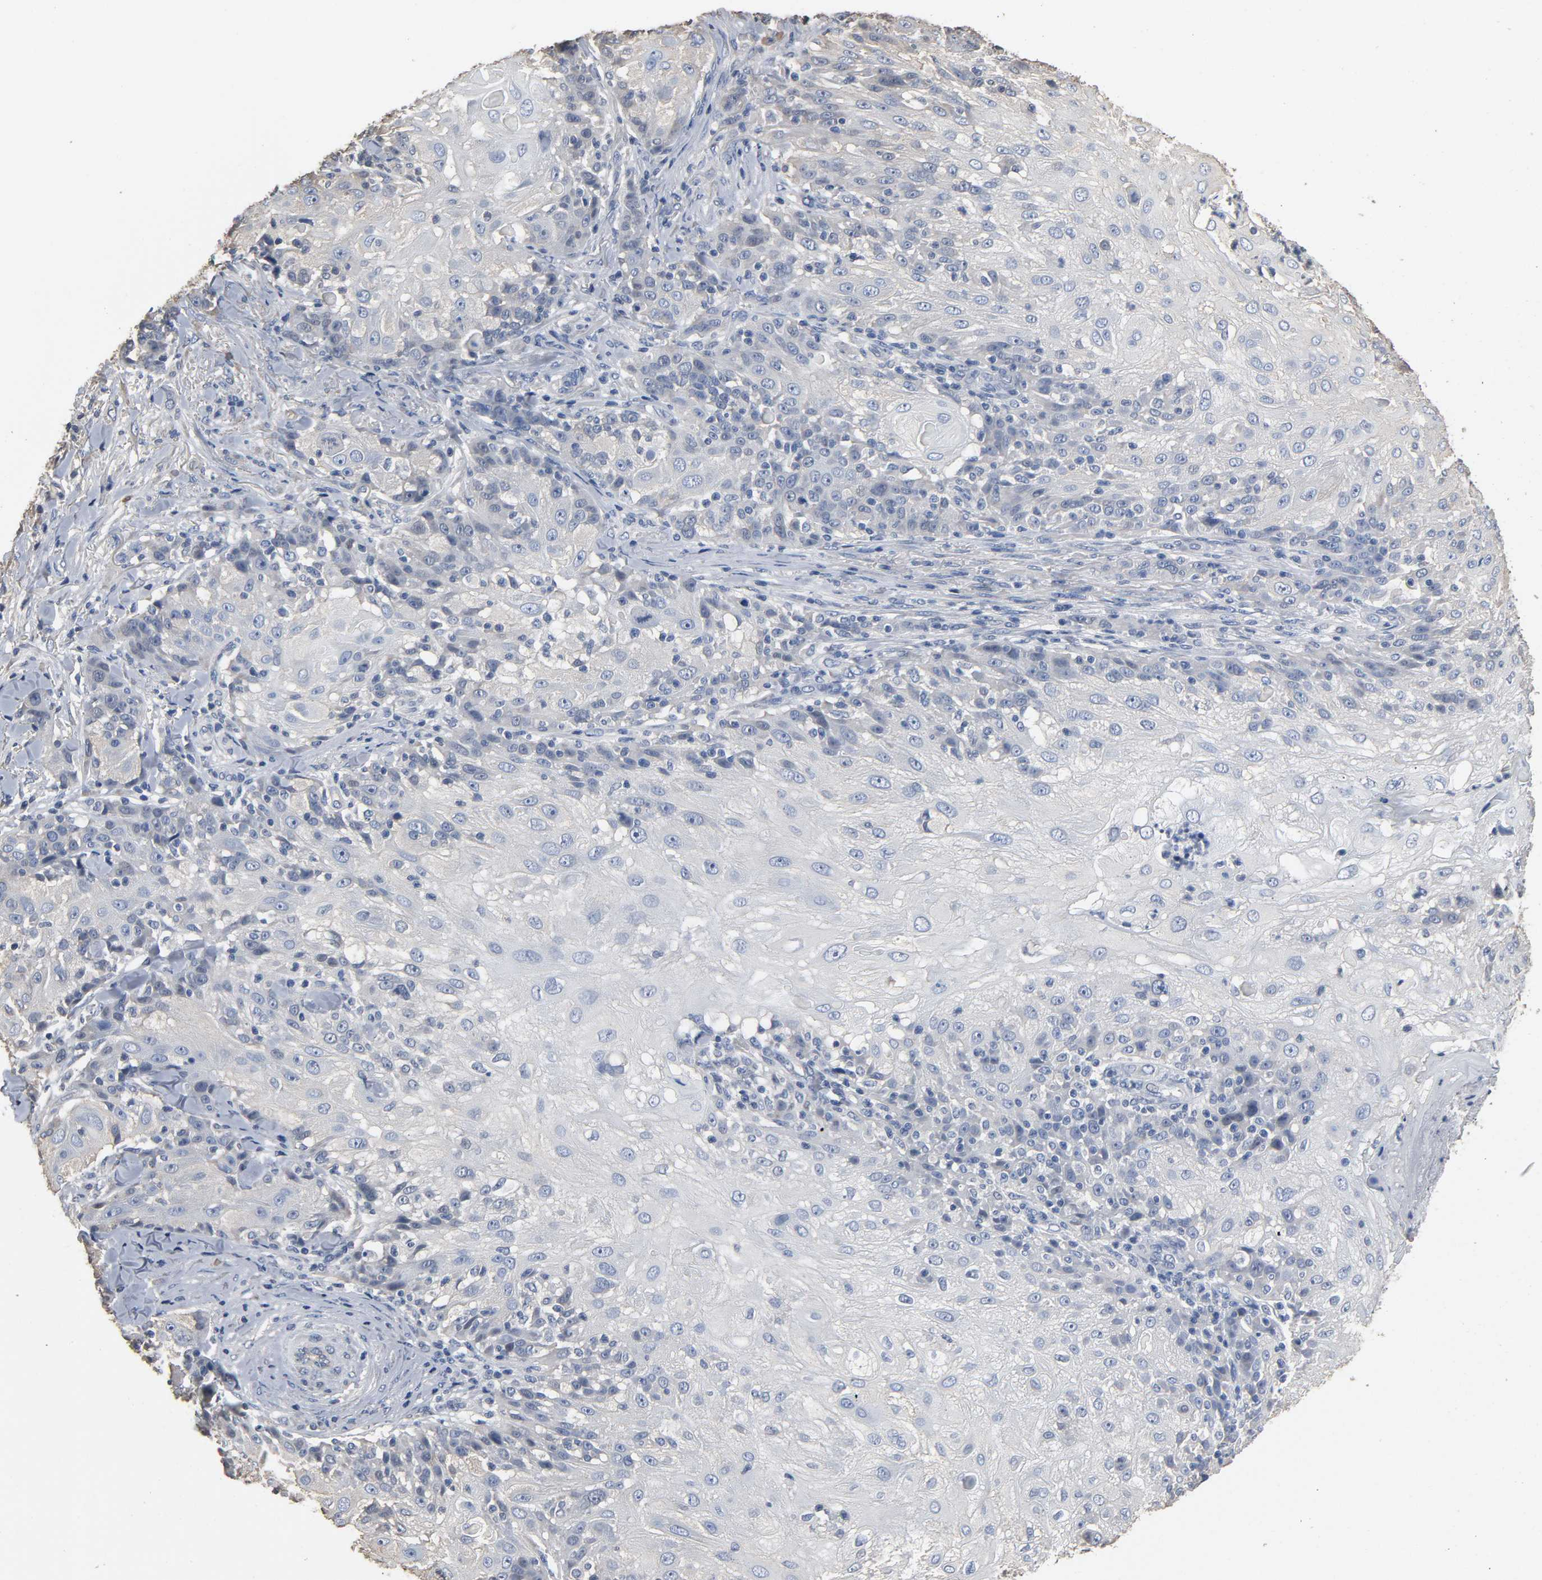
{"staining": {"intensity": "negative", "quantity": "none", "location": "none"}, "tissue": "skin cancer", "cell_type": "Tumor cells", "image_type": "cancer", "snomed": [{"axis": "morphology", "description": "Normal tissue, NOS"}, {"axis": "morphology", "description": "Squamous cell carcinoma, NOS"}, {"axis": "topography", "description": "Skin"}], "caption": "Immunohistochemical staining of squamous cell carcinoma (skin) exhibits no significant expression in tumor cells.", "gene": "SOX6", "patient": {"sex": "female", "age": 83}}